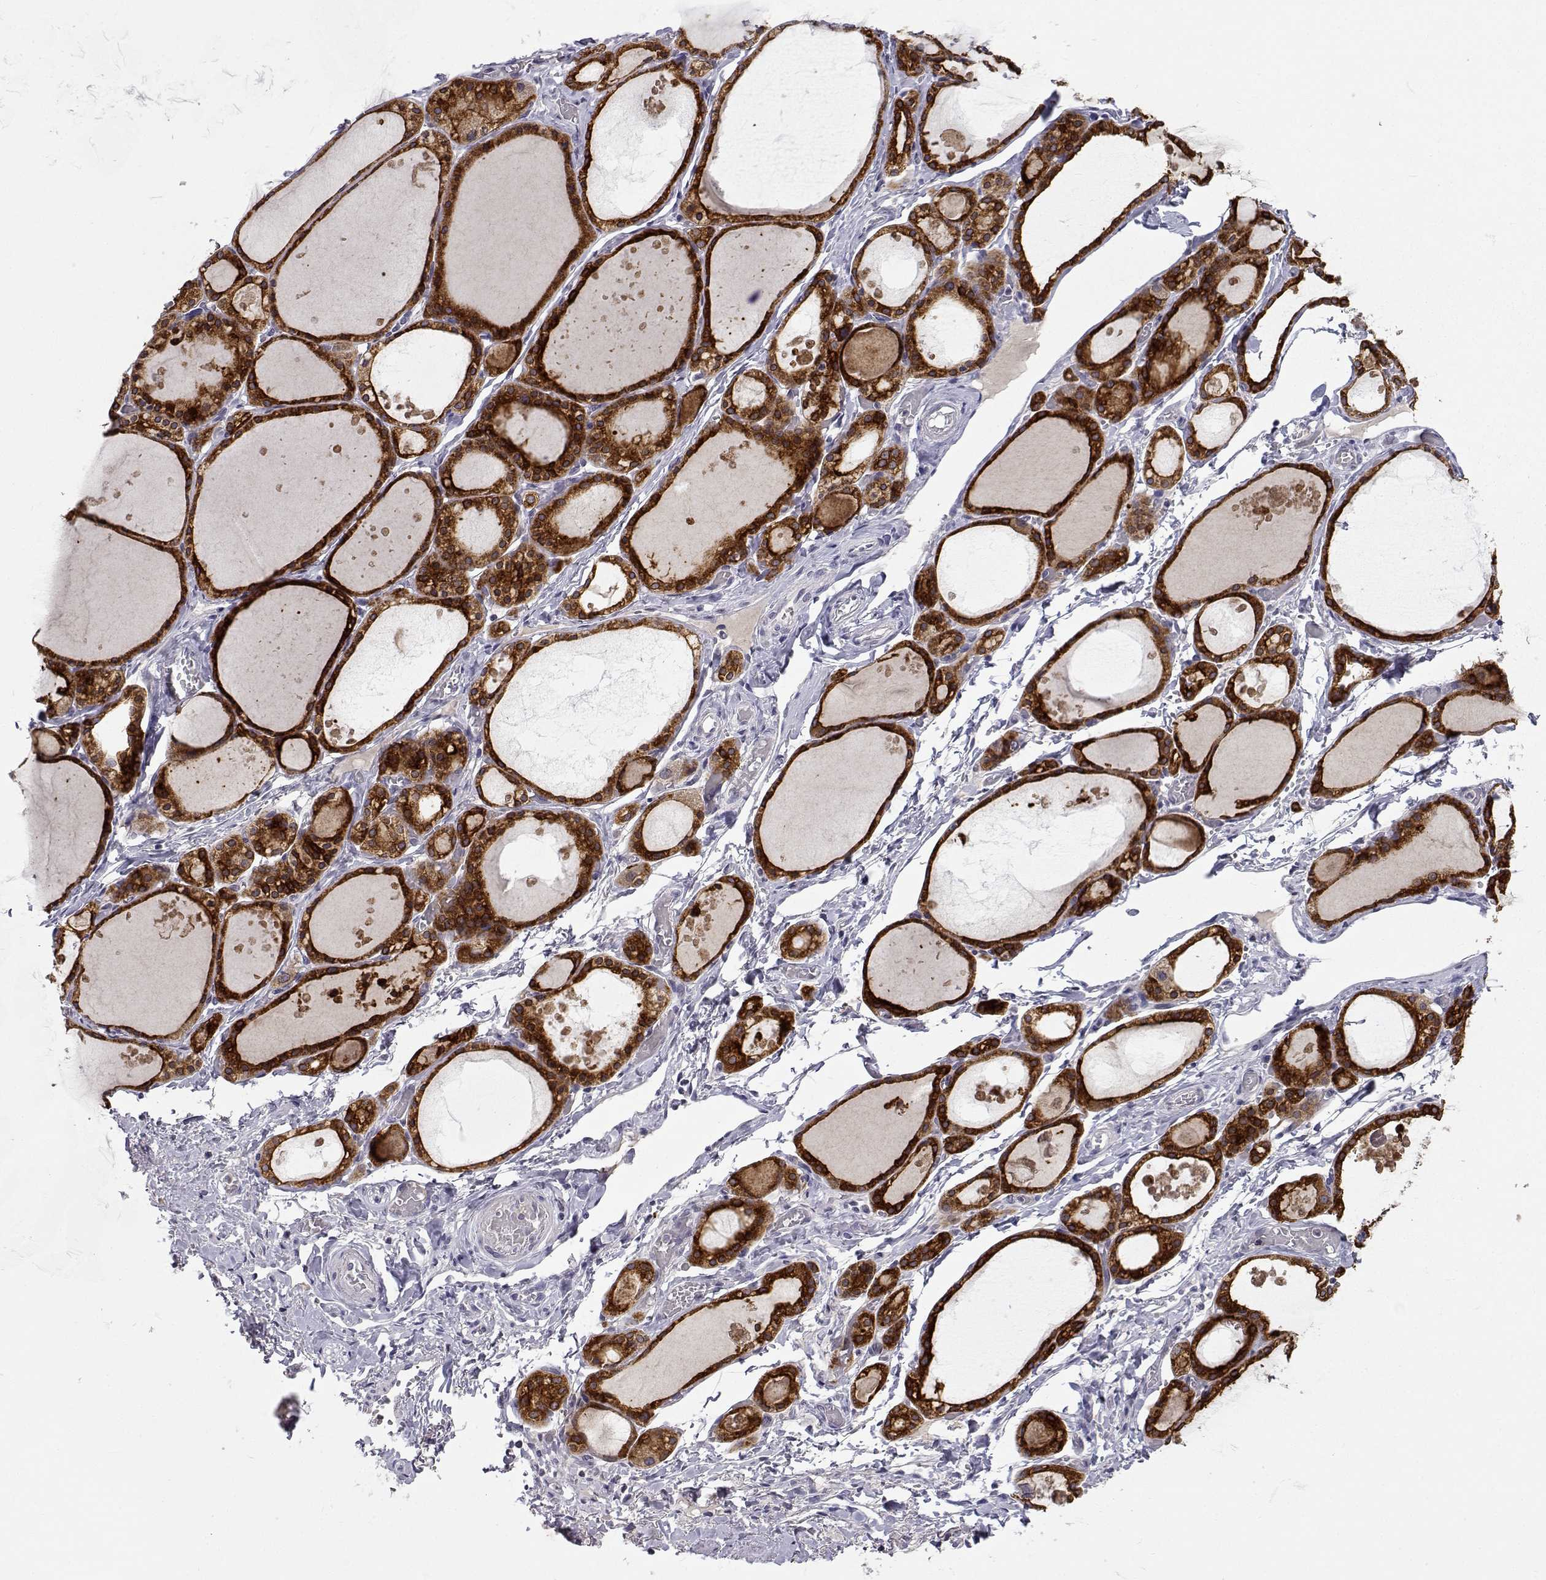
{"staining": {"intensity": "strong", "quantity": ">75%", "location": "cytoplasmic/membranous"}, "tissue": "thyroid gland", "cell_type": "Glandular cells", "image_type": "normal", "snomed": [{"axis": "morphology", "description": "Normal tissue, NOS"}, {"axis": "topography", "description": "Thyroid gland"}], "caption": "Glandular cells show high levels of strong cytoplasmic/membranous expression in approximately >75% of cells in normal thyroid gland.", "gene": "SLC6A3", "patient": {"sex": "male", "age": 68}}